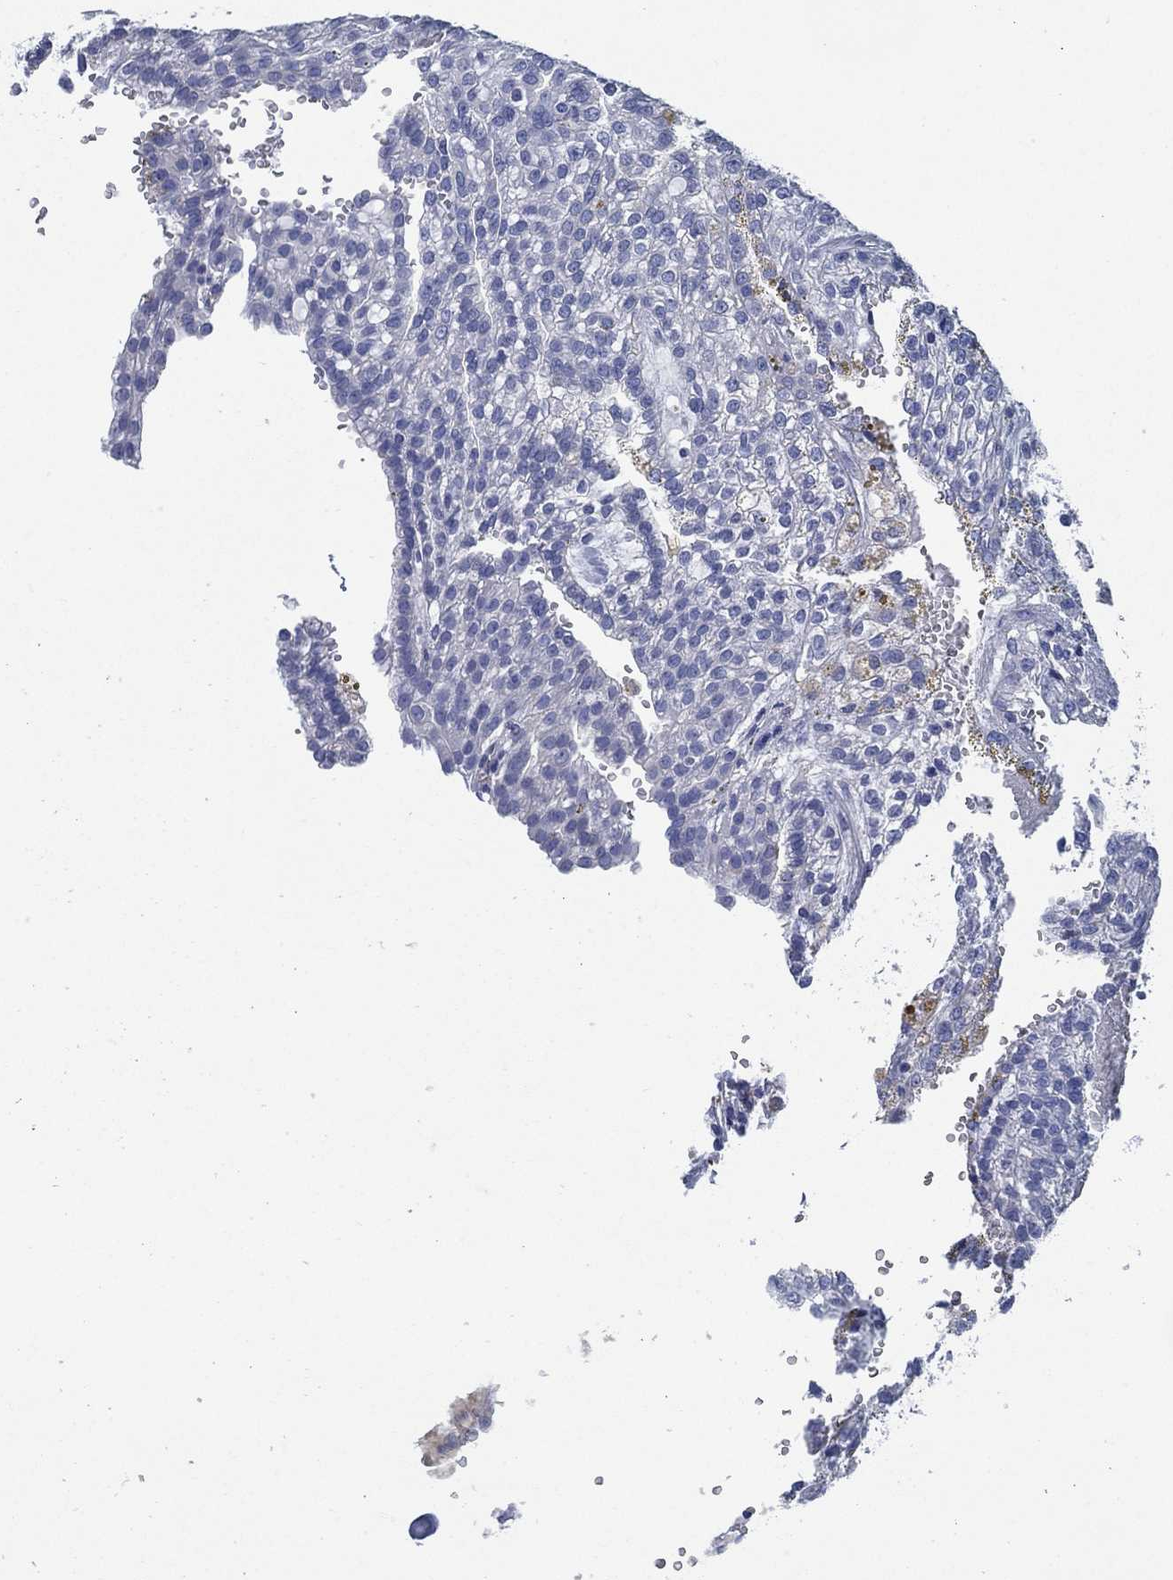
{"staining": {"intensity": "negative", "quantity": "none", "location": "none"}, "tissue": "renal cancer", "cell_type": "Tumor cells", "image_type": "cancer", "snomed": [{"axis": "morphology", "description": "Adenocarcinoma, NOS"}, {"axis": "topography", "description": "Kidney"}], "caption": "Renal cancer was stained to show a protein in brown. There is no significant expression in tumor cells.", "gene": "CCDC70", "patient": {"sex": "male", "age": 63}}